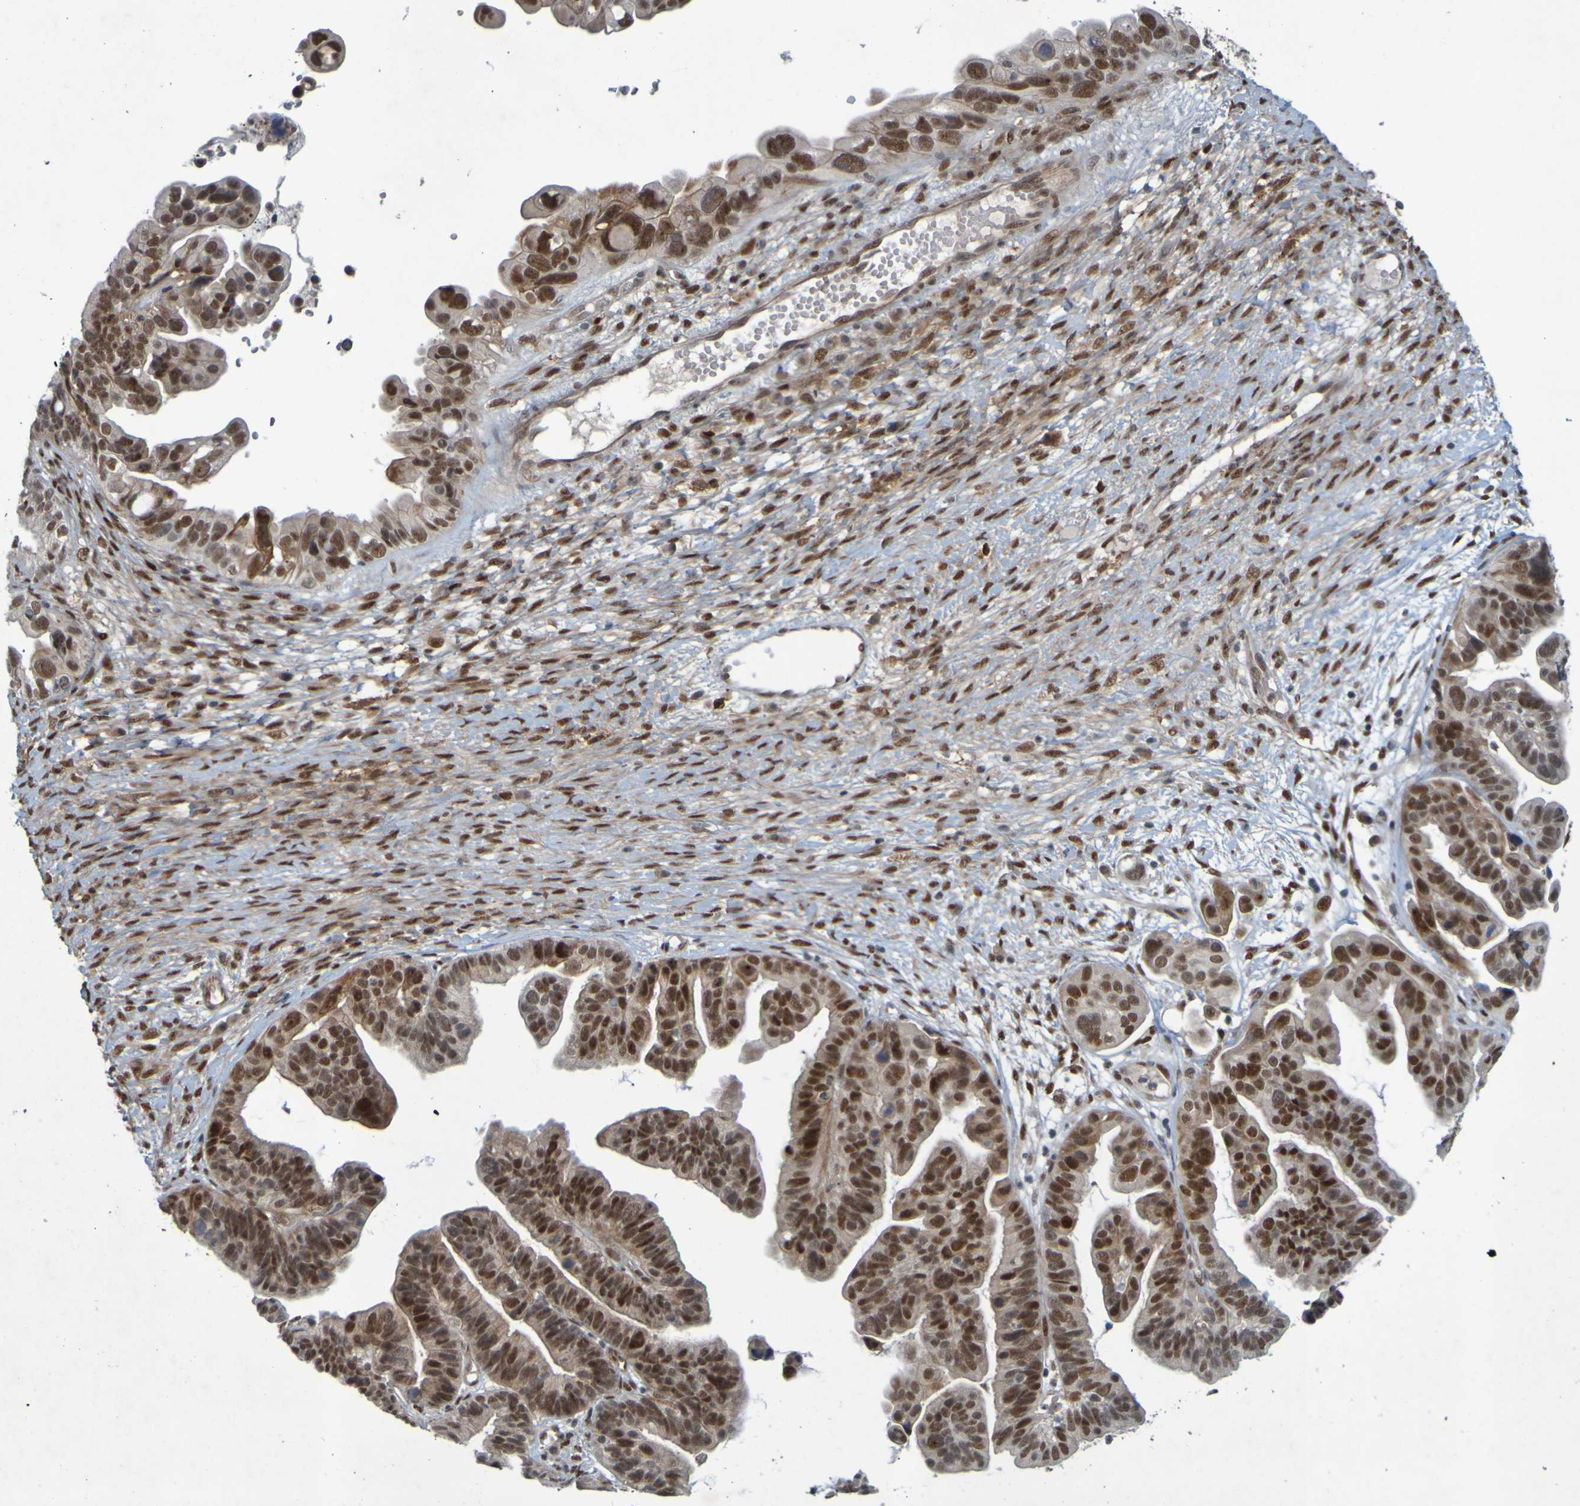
{"staining": {"intensity": "moderate", "quantity": ">75%", "location": "cytoplasmic/membranous,nuclear"}, "tissue": "ovarian cancer", "cell_type": "Tumor cells", "image_type": "cancer", "snomed": [{"axis": "morphology", "description": "Cystadenocarcinoma, serous, NOS"}, {"axis": "topography", "description": "Ovary"}], "caption": "IHC staining of ovarian cancer, which exhibits medium levels of moderate cytoplasmic/membranous and nuclear expression in about >75% of tumor cells indicating moderate cytoplasmic/membranous and nuclear protein positivity. The staining was performed using DAB (3,3'-diaminobenzidine) (brown) for protein detection and nuclei were counterstained in hematoxylin (blue).", "gene": "MCPH1", "patient": {"sex": "female", "age": 56}}